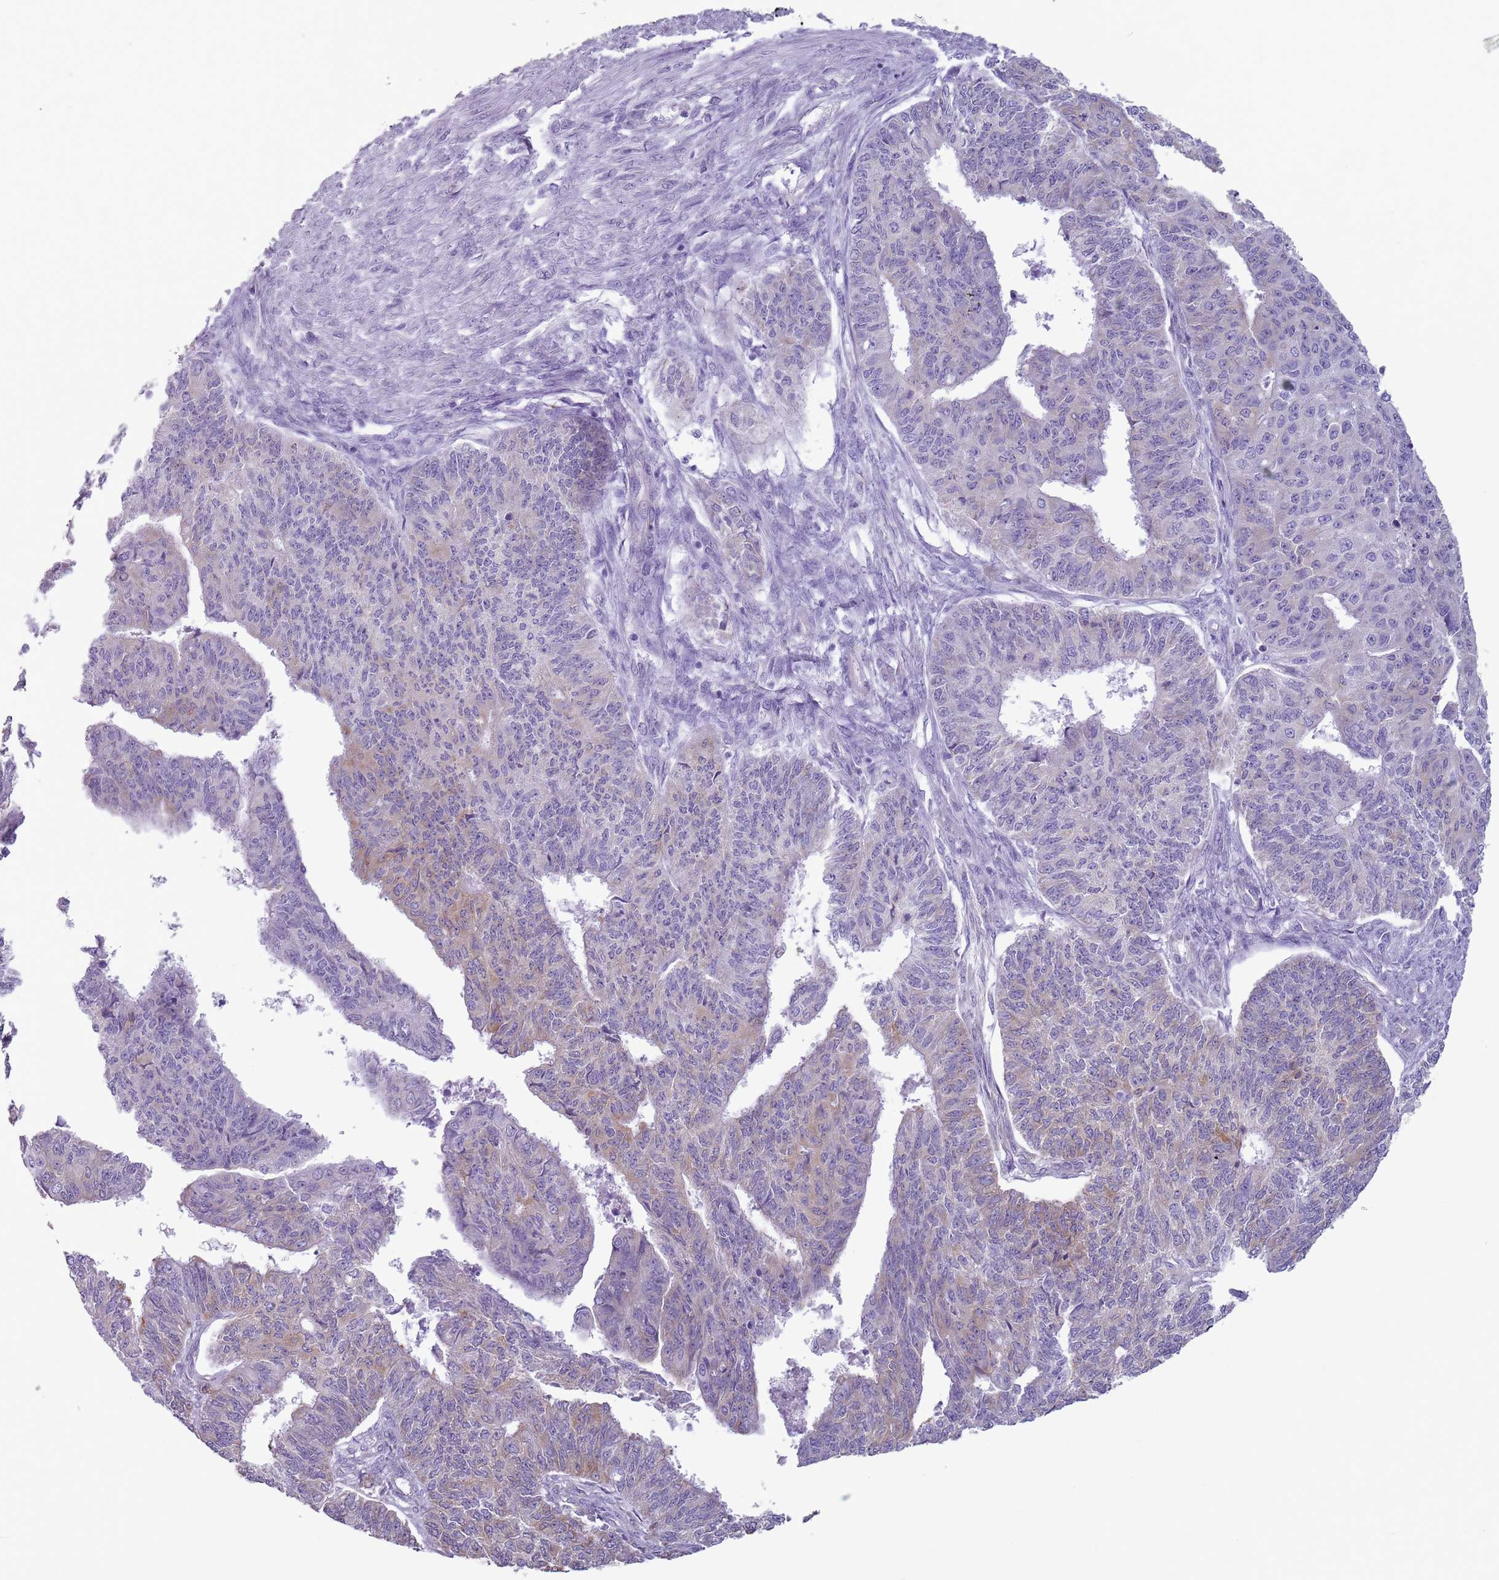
{"staining": {"intensity": "weak", "quantity": "25%-75%", "location": "cytoplasmic/membranous"}, "tissue": "endometrial cancer", "cell_type": "Tumor cells", "image_type": "cancer", "snomed": [{"axis": "morphology", "description": "Adenocarcinoma, NOS"}, {"axis": "topography", "description": "Endometrium"}], "caption": "Adenocarcinoma (endometrial) was stained to show a protein in brown. There is low levels of weak cytoplasmic/membranous positivity in about 25%-75% of tumor cells. The protein of interest is stained brown, and the nuclei are stained in blue (DAB IHC with brightfield microscopy, high magnification).", "gene": "HYOU1", "patient": {"sex": "female", "age": 32}}